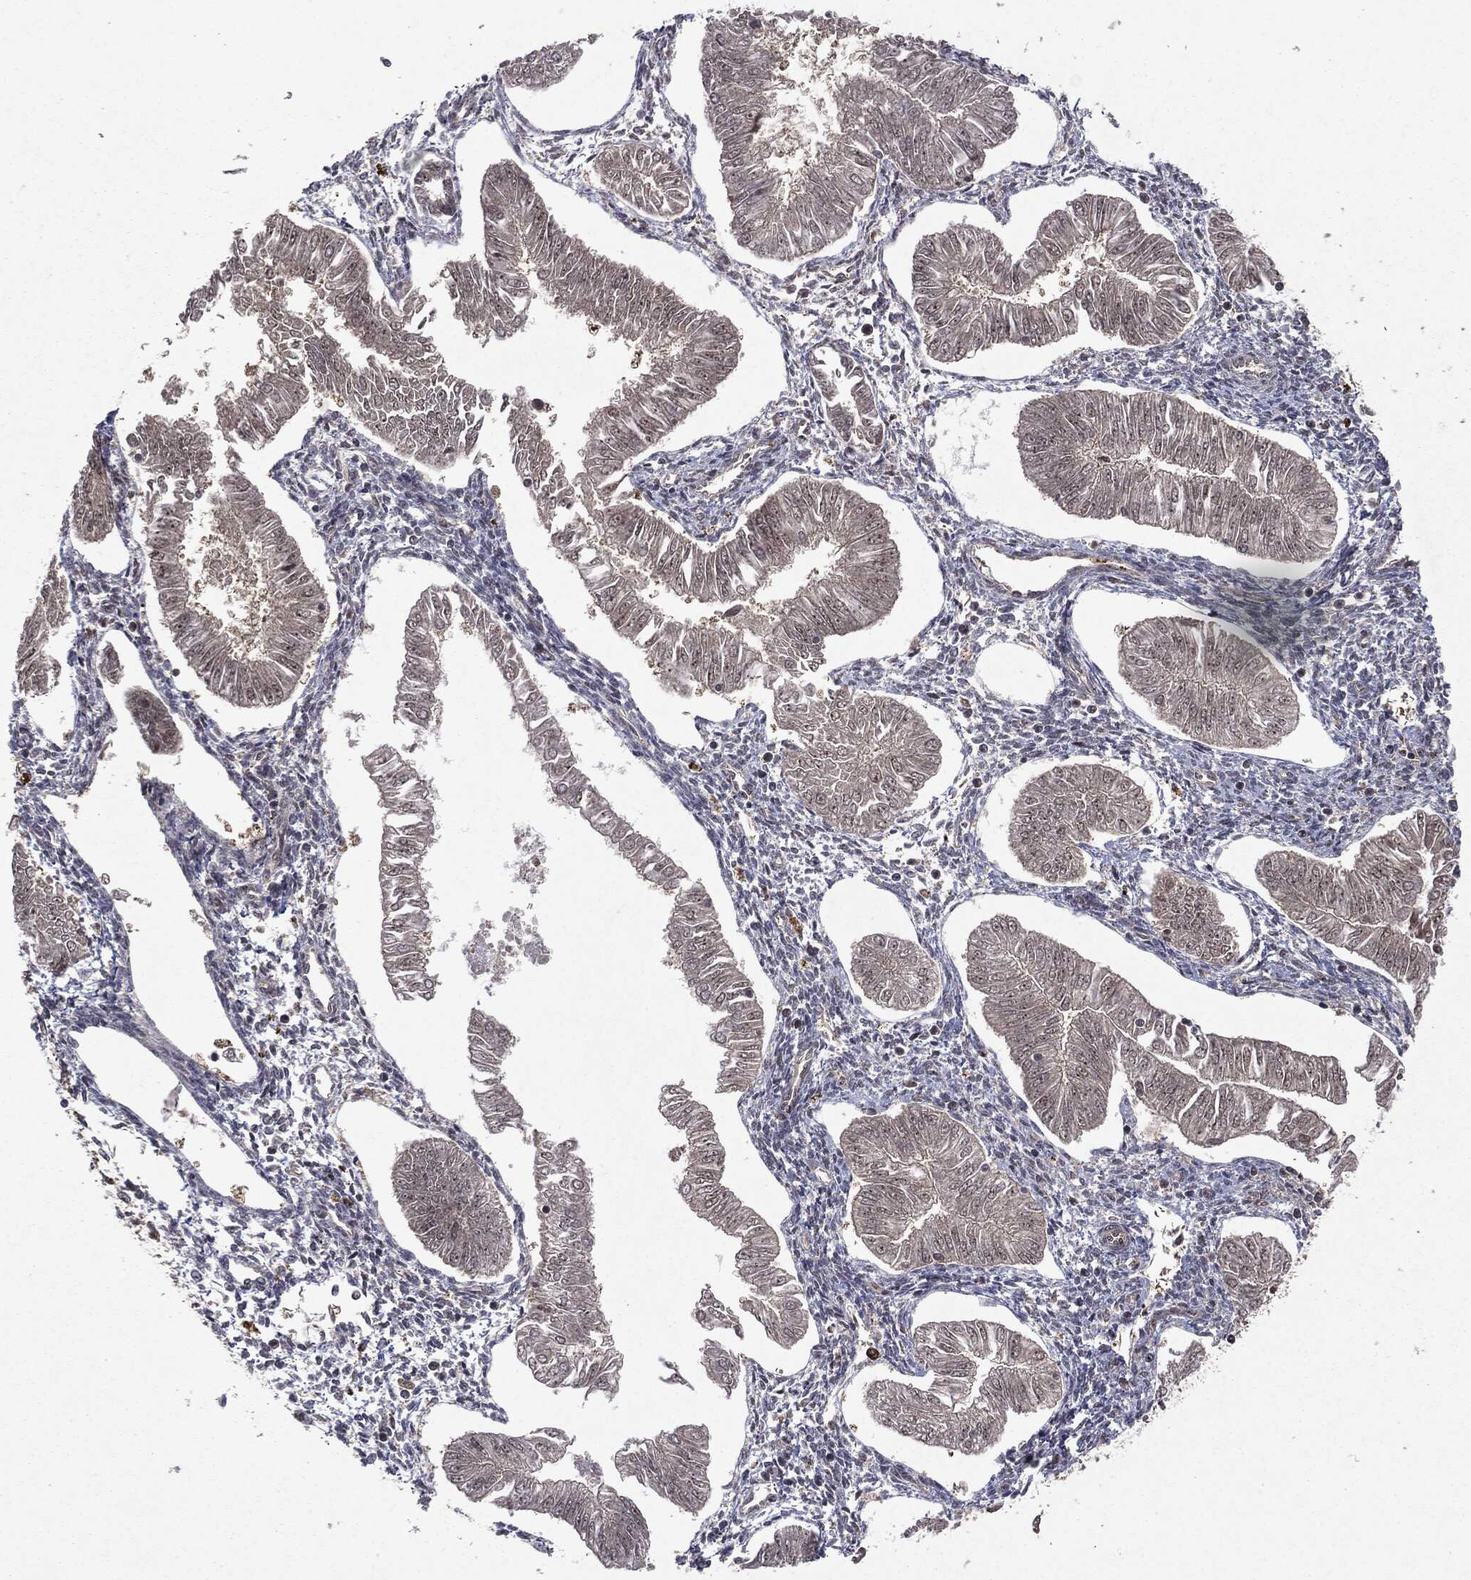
{"staining": {"intensity": "weak", "quantity": "25%-75%", "location": "cytoplasmic/membranous"}, "tissue": "endometrial cancer", "cell_type": "Tumor cells", "image_type": "cancer", "snomed": [{"axis": "morphology", "description": "Adenocarcinoma, NOS"}, {"axis": "topography", "description": "Endometrium"}], "caption": "A low amount of weak cytoplasmic/membranous expression is appreciated in about 25%-75% of tumor cells in adenocarcinoma (endometrial) tissue.", "gene": "OTUB1", "patient": {"sex": "female", "age": 53}}